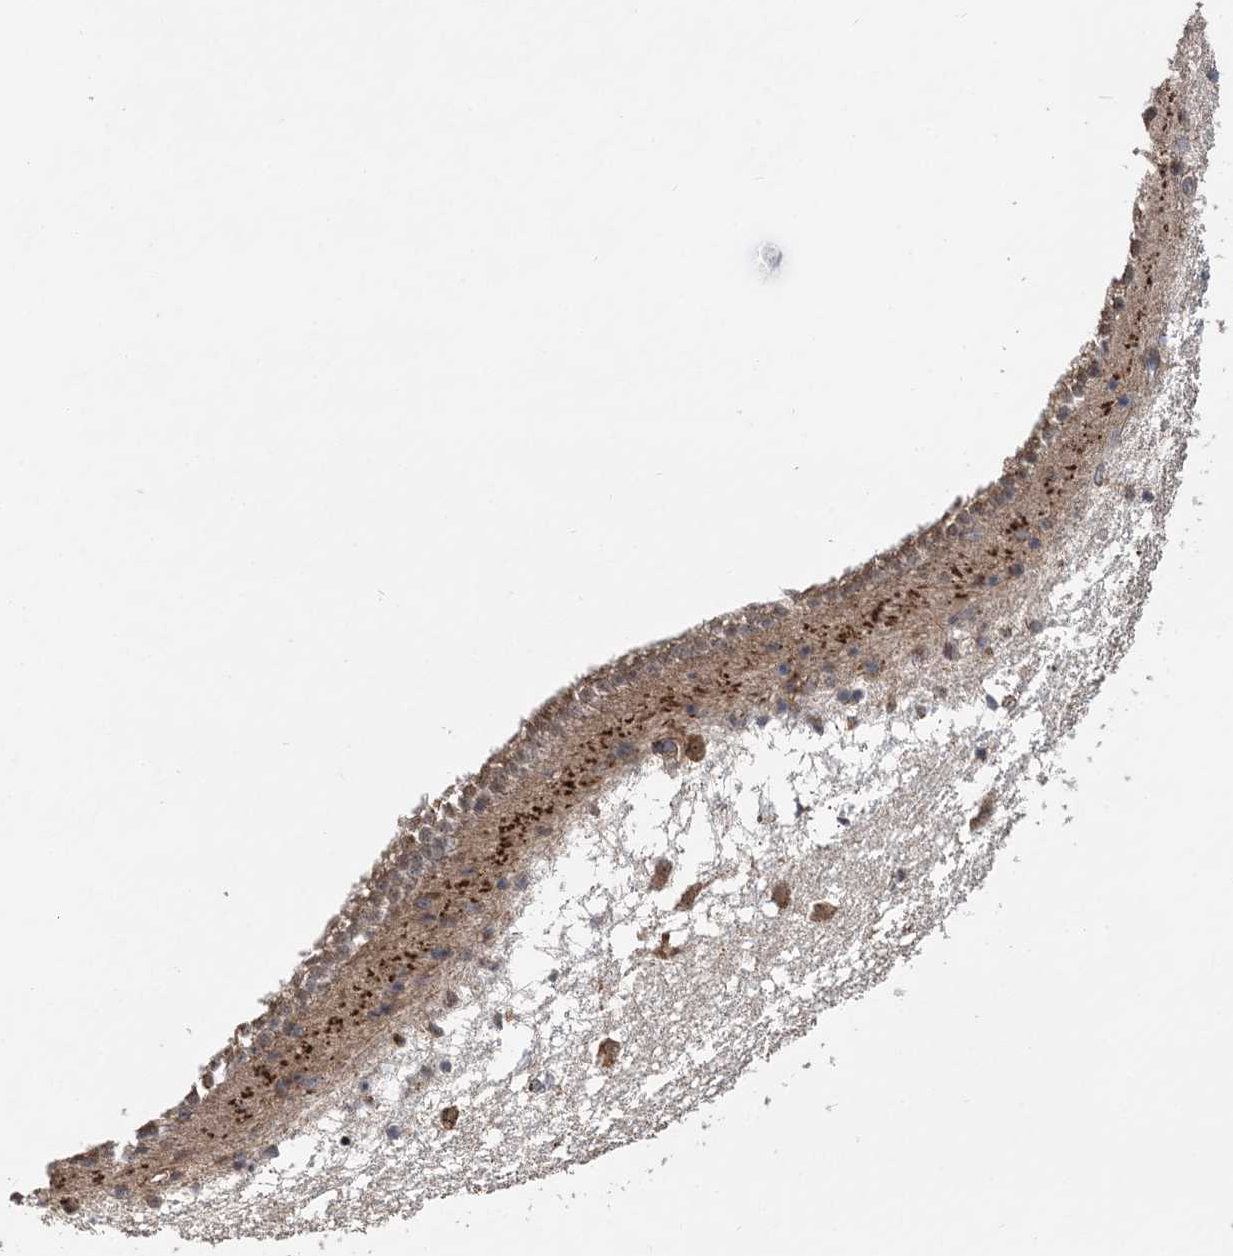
{"staining": {"intensity": "weak", "quantity": "<25%", "location": "cytoplasmic/membranous"}, "tissue": "caudate", "cell_type": "Glial cells", "image_type": "normal", "snomed": [{"axis": "morphology", "description": "Normal tissue, NOS"}, {"axis": "topography", "description": "Lateral ventricle wall"}], "caption": "This is an immunohistochemistry (IHC) image of unremarkable human caudate. There is no expression in glial cells.", "gene": "KIF4A", "patient": {"sex": "male", "age": 45}}